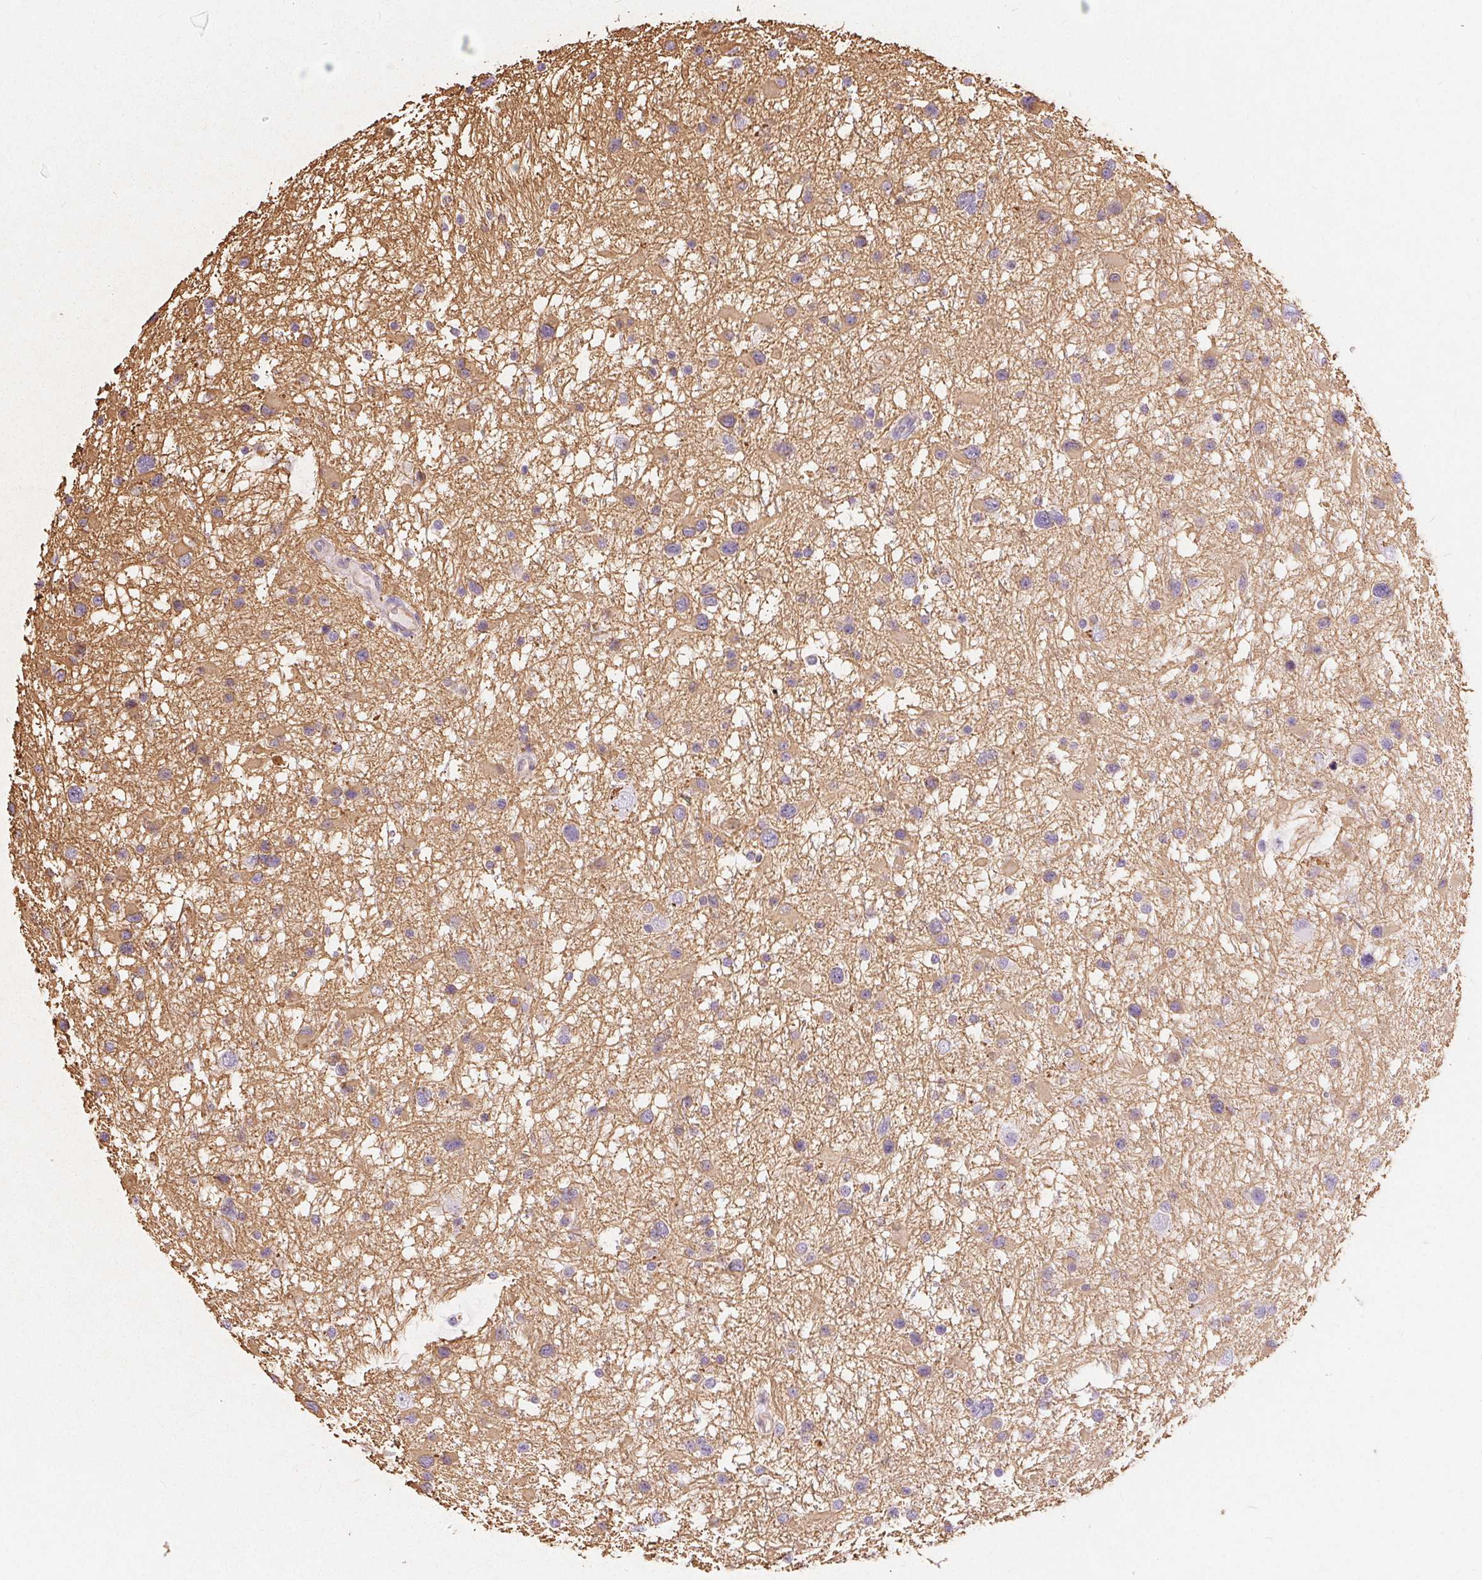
{"staining": {"intensity": "moderate", "quantity": "<25%", "location": "cytoplasmic/membranous"}, "tissue": "glioma", "cell_type": "Tumor cells", "image_type": "cancer", "snomed": [{"axis": "morphology", "description": "Glioma, malignant, Low grade"}, {"axis": "topography", "description": "Brain"}], "caption": "This is a photomicrograph of IHC staining of malignant glioma (low-grade), which shows moderate expression in the cytoplasmic/membranous of tumor cells.", "gene": "GFAP", "patient": {"sex": "female", "age": 32}}